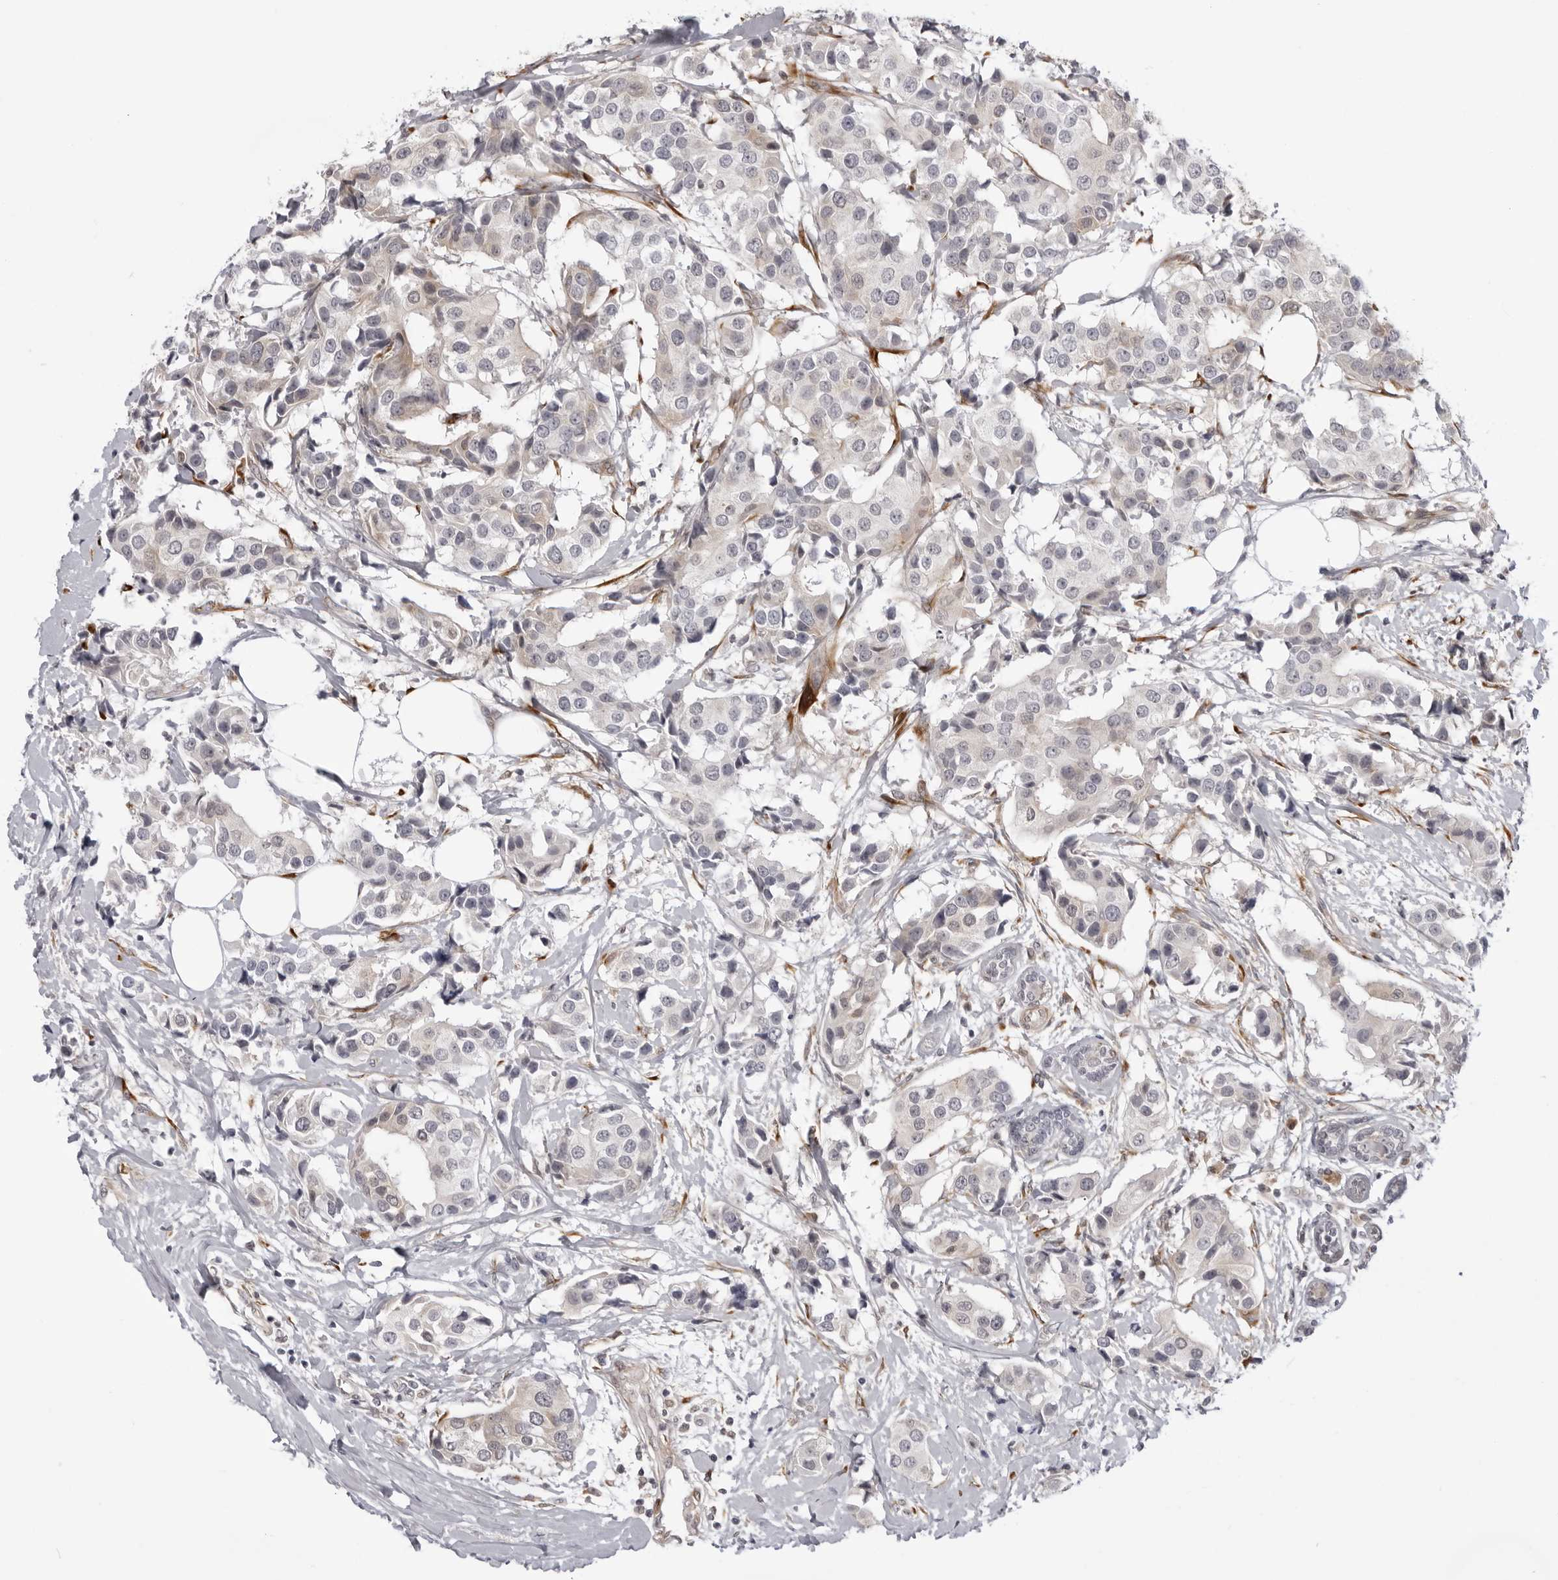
{"staining": {"intensity": "weak", "quantity": "<25%", "location": "cytoplasmic/membranous"}, "tissue": "breast cancer", "cell_type": "Tumor cells", "image_type": "cancer", "snomed": [{"axis": "morphology", "description": "Normal tissue, NOS"}, {"axis": "morphology", "description": "Duct carcinoma"}, {"axis": "topography", "description": "Breast"}], "caption": "A micrograph of human breast invasive ductal carcinoma is negative for staining in tumor cells.", "gene": "SRGAP2", "patient": {"sex": "female", "age": 39}}